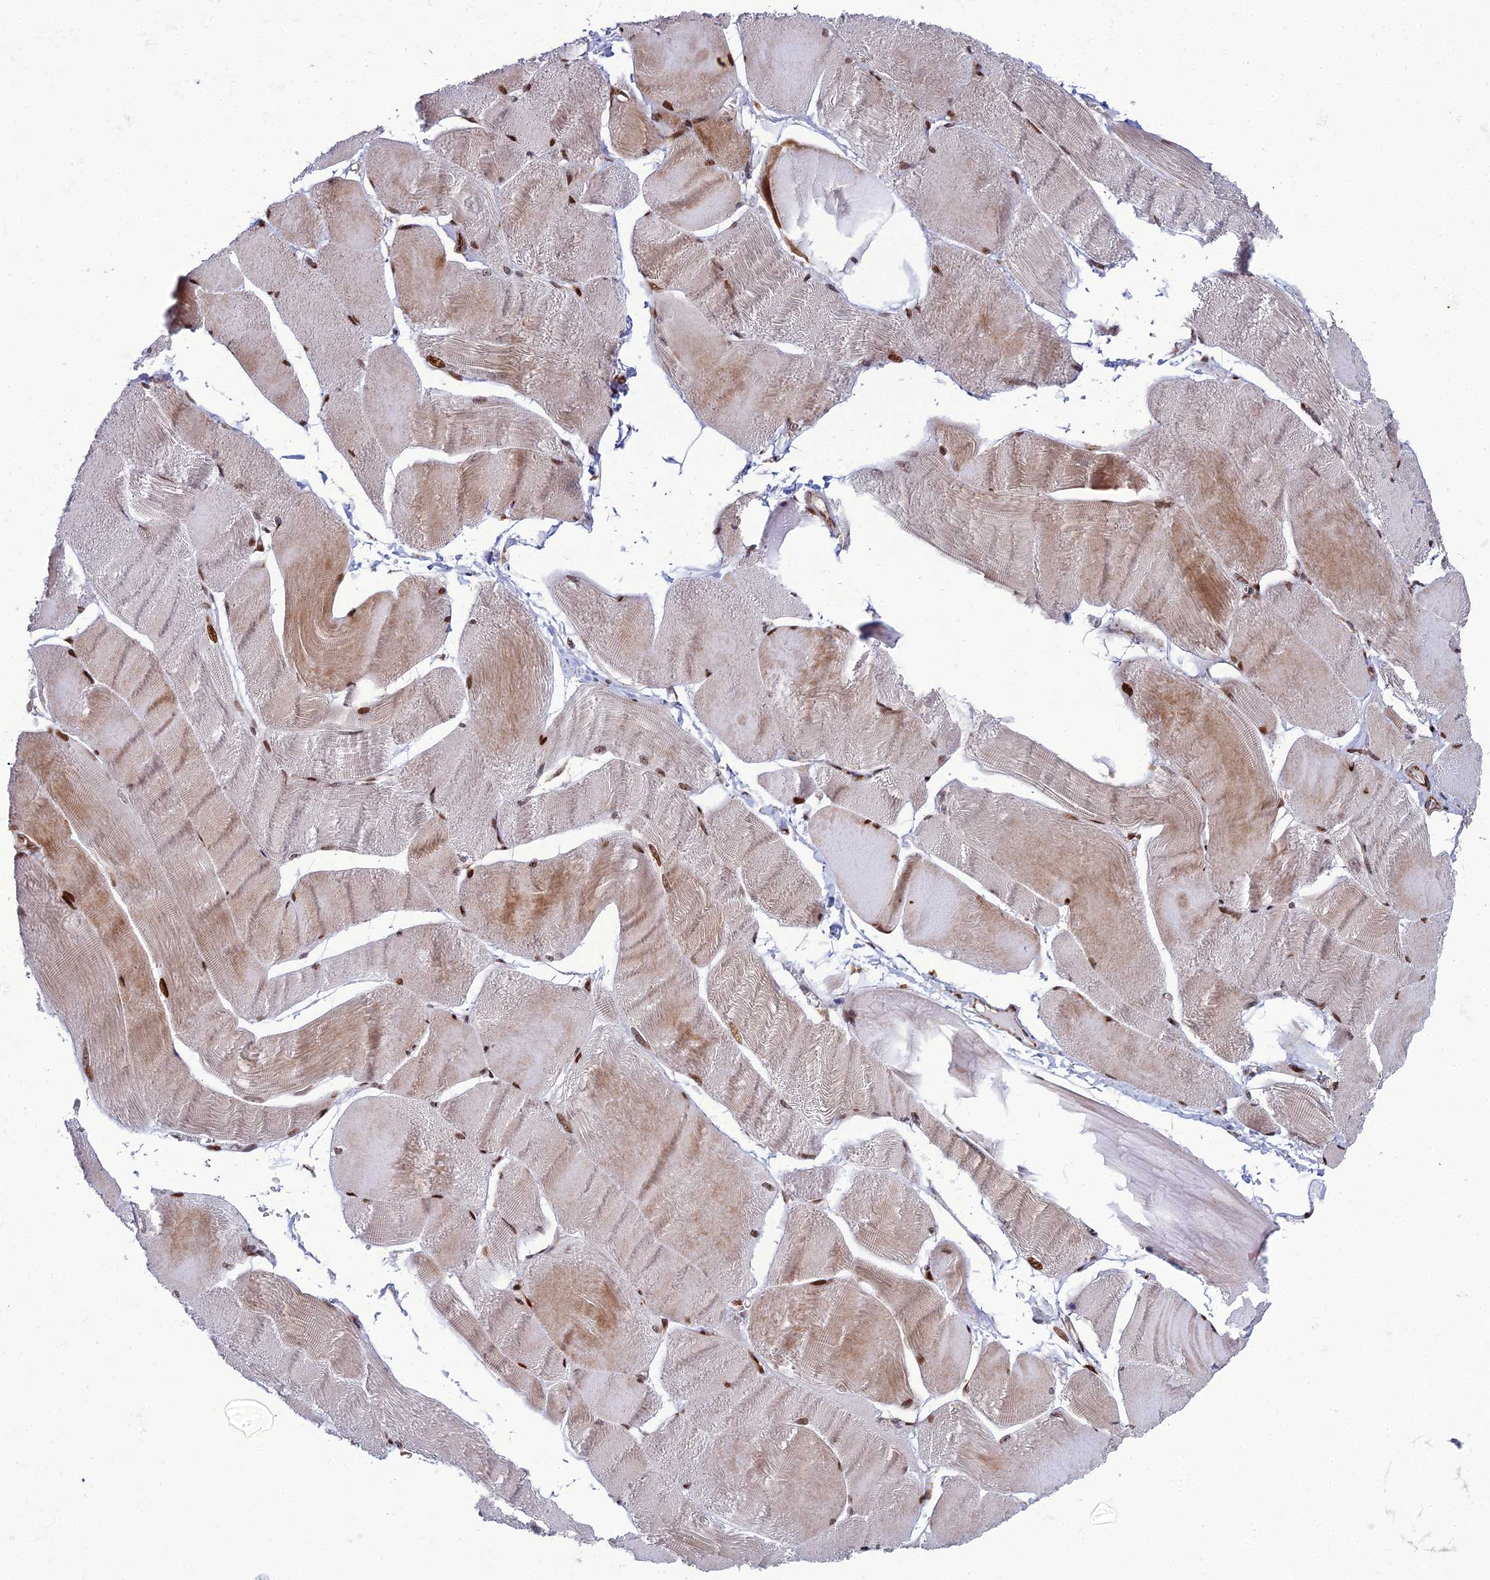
{"staining": {"intensity": "strong", "quantity": ">75%", "location": "cytoplasmic/membranous,nuclear"}, "tissue": "skeletal muscle", "cell_type": "Myocytes", "image_type": "normal", "snomed": [{"axis": "morphology", "description": "Normal tissue, NOS"}, {"axis": "morphology", "description": "Basal cell carcinoma"}, {"axis": "topography", "description": "Skeletal muscle"}], "caption": "About >75% of myocytes in unremarkable human skeletal muscle demonstrate strong cytoplasmic/membranous,nuclear protein staining as visualized by brown immunohistochemical staining.", "gene": "ZNF668", "patient": {"sex": "female", "age": 64}}